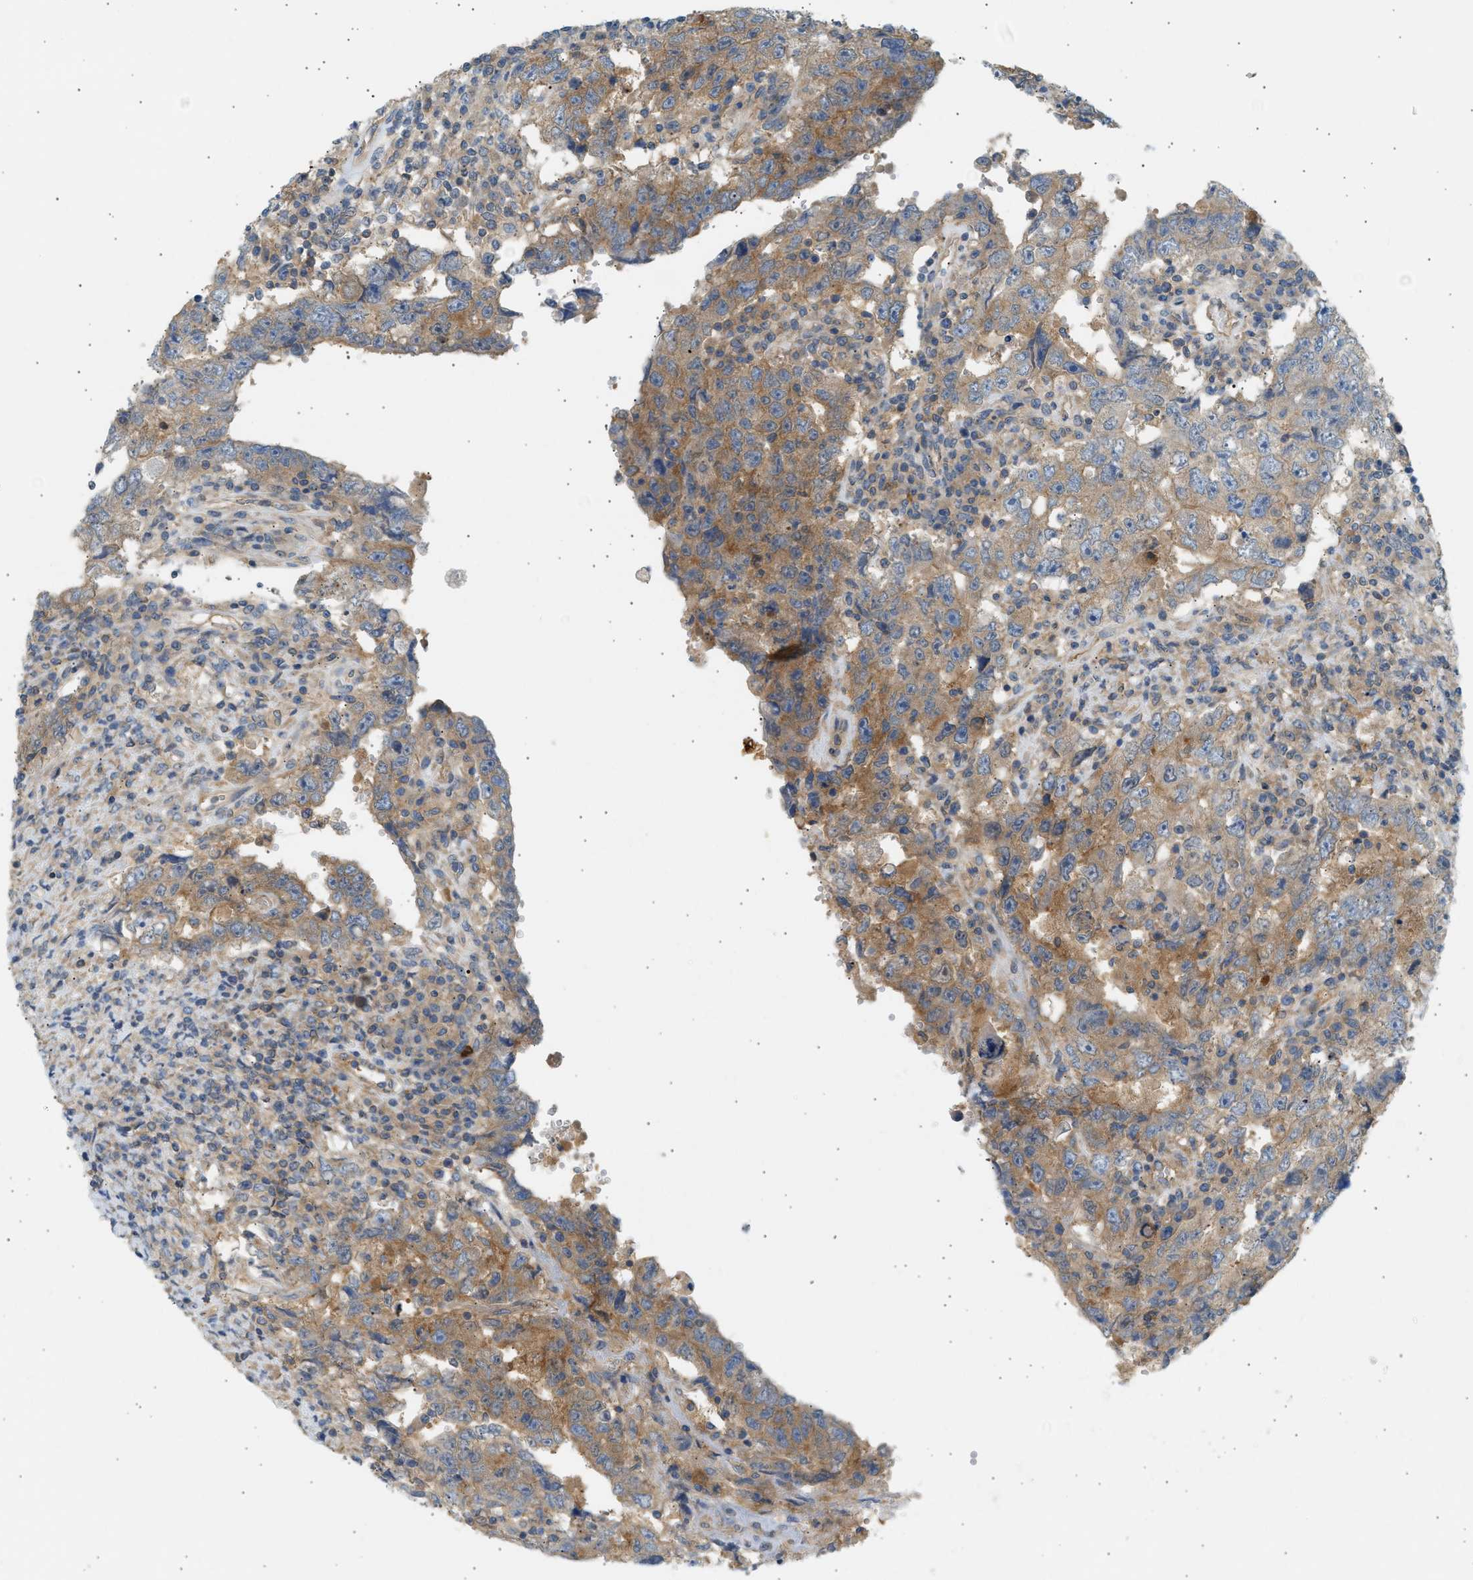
{"staining": {"intensity": "moderate", "quantity": ">75%", "location": "cytoplasmic/membranous"}, "tissue": "testis cancer", "cell_type": "Tumor cells", "image_type": "cancer", "snomed": [{"axis": "morphology", "description": "Carcinoma, Embryonal, NOS"}, {"axis": "topography", "description": "Testis"}], "caption": "Protein staining of testis cancer tissue displays moderate cytoplasmic/membranous staining in about >75% of tumor cells.", "gene": "PAFAH1B1", "patient": {"sex": "male", "age": 26}}